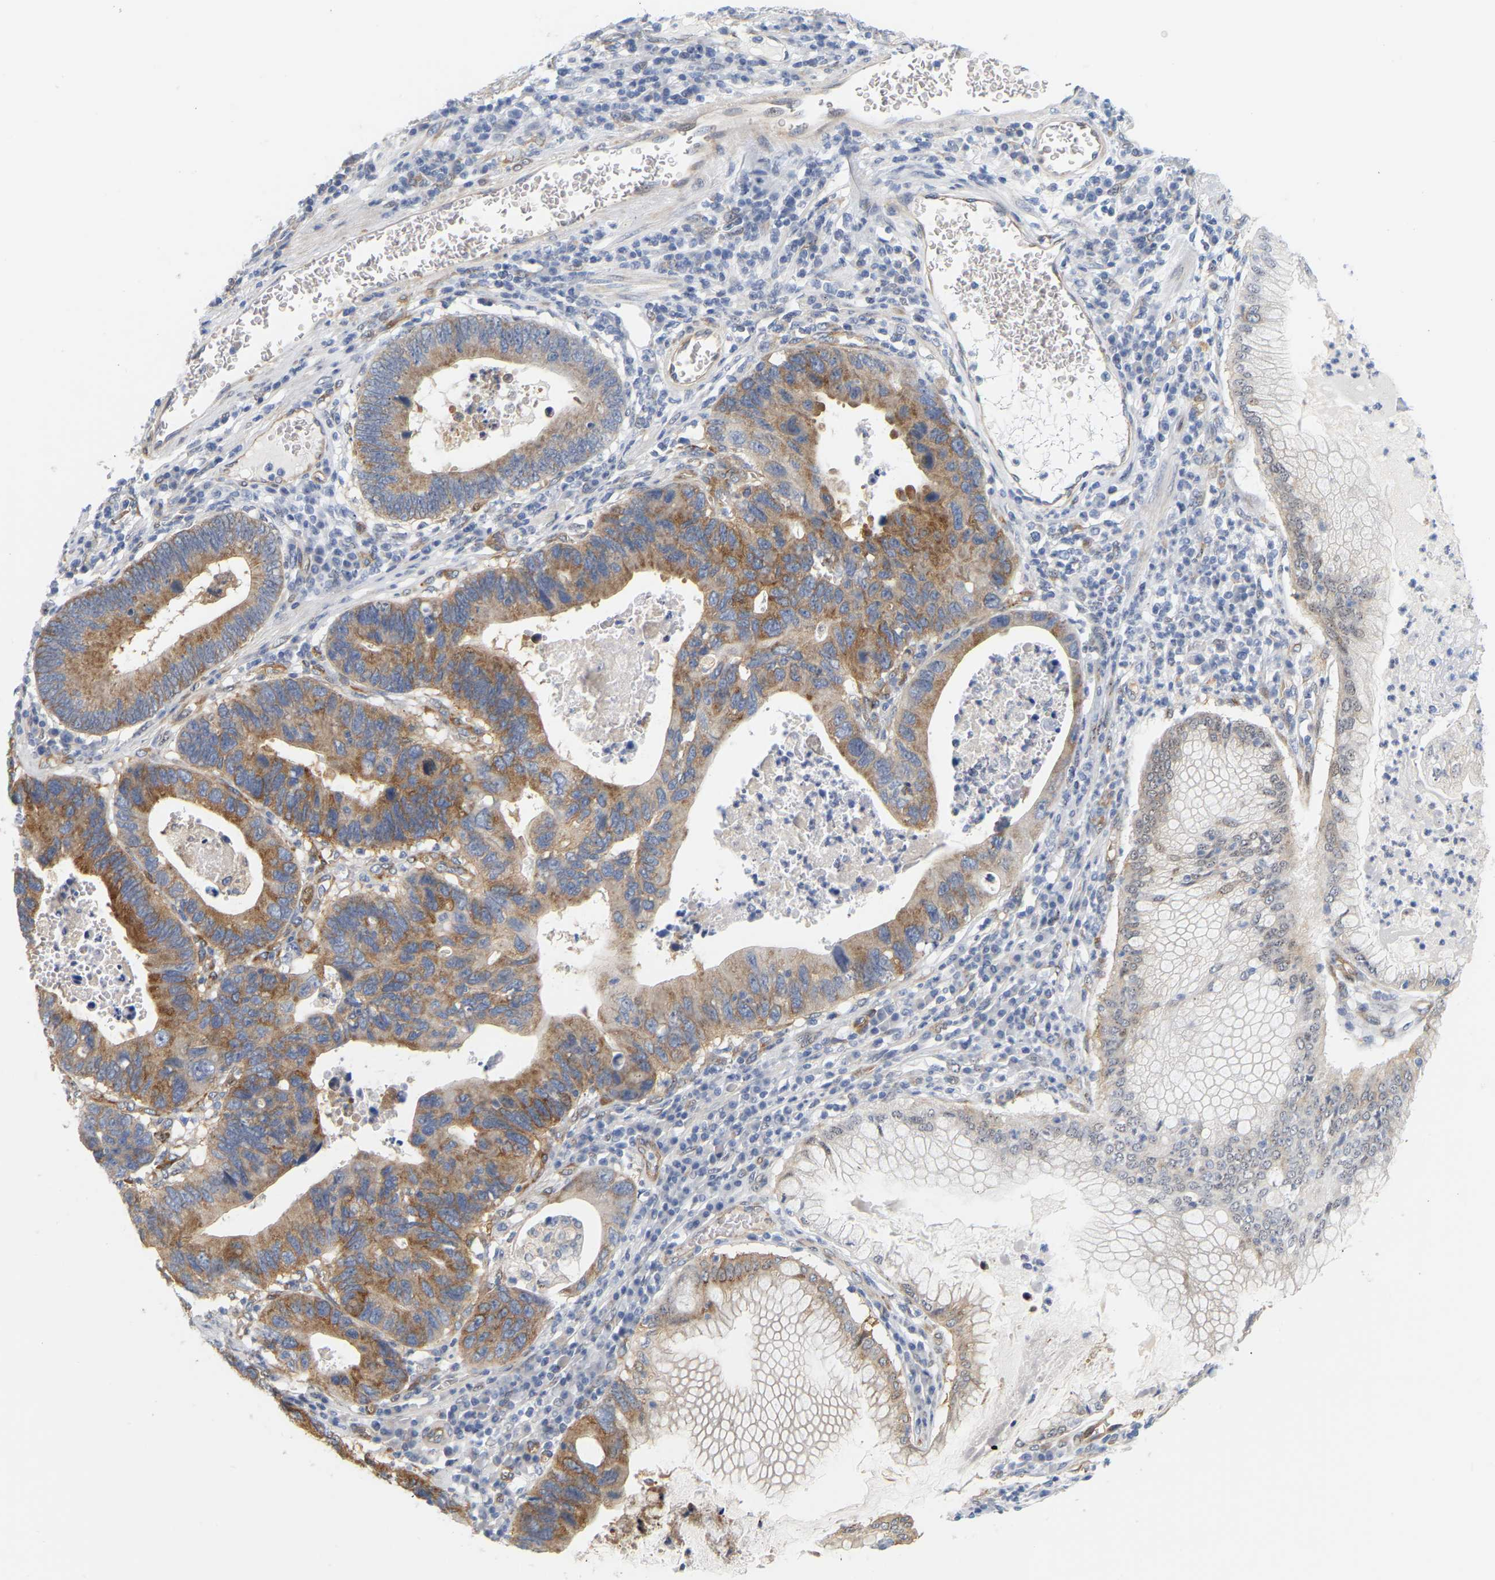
{"staining": {"intensity": "strong", "quantity": "25%-75%", "location": "cytoplasmic/membranous"}, "tissue": "stomach cancer", "cell_type": "Tumor cells", "image_type": "cancer", "snomed": [{"axis": "morphology", "description": "Adenocarcinoma, NOS"}, {"axis": "topography", "description": "Stomach"}], "caption": "Strong cytoplasmic/membranous staining is seen in about 25%-75% of tumor cells in adenocarcinoma (stomach). (DAB = brown stain, brightfield microscopy at high magnification).", "gene": "RAPH1", "patient": {"sex": "male", "age": 59}}